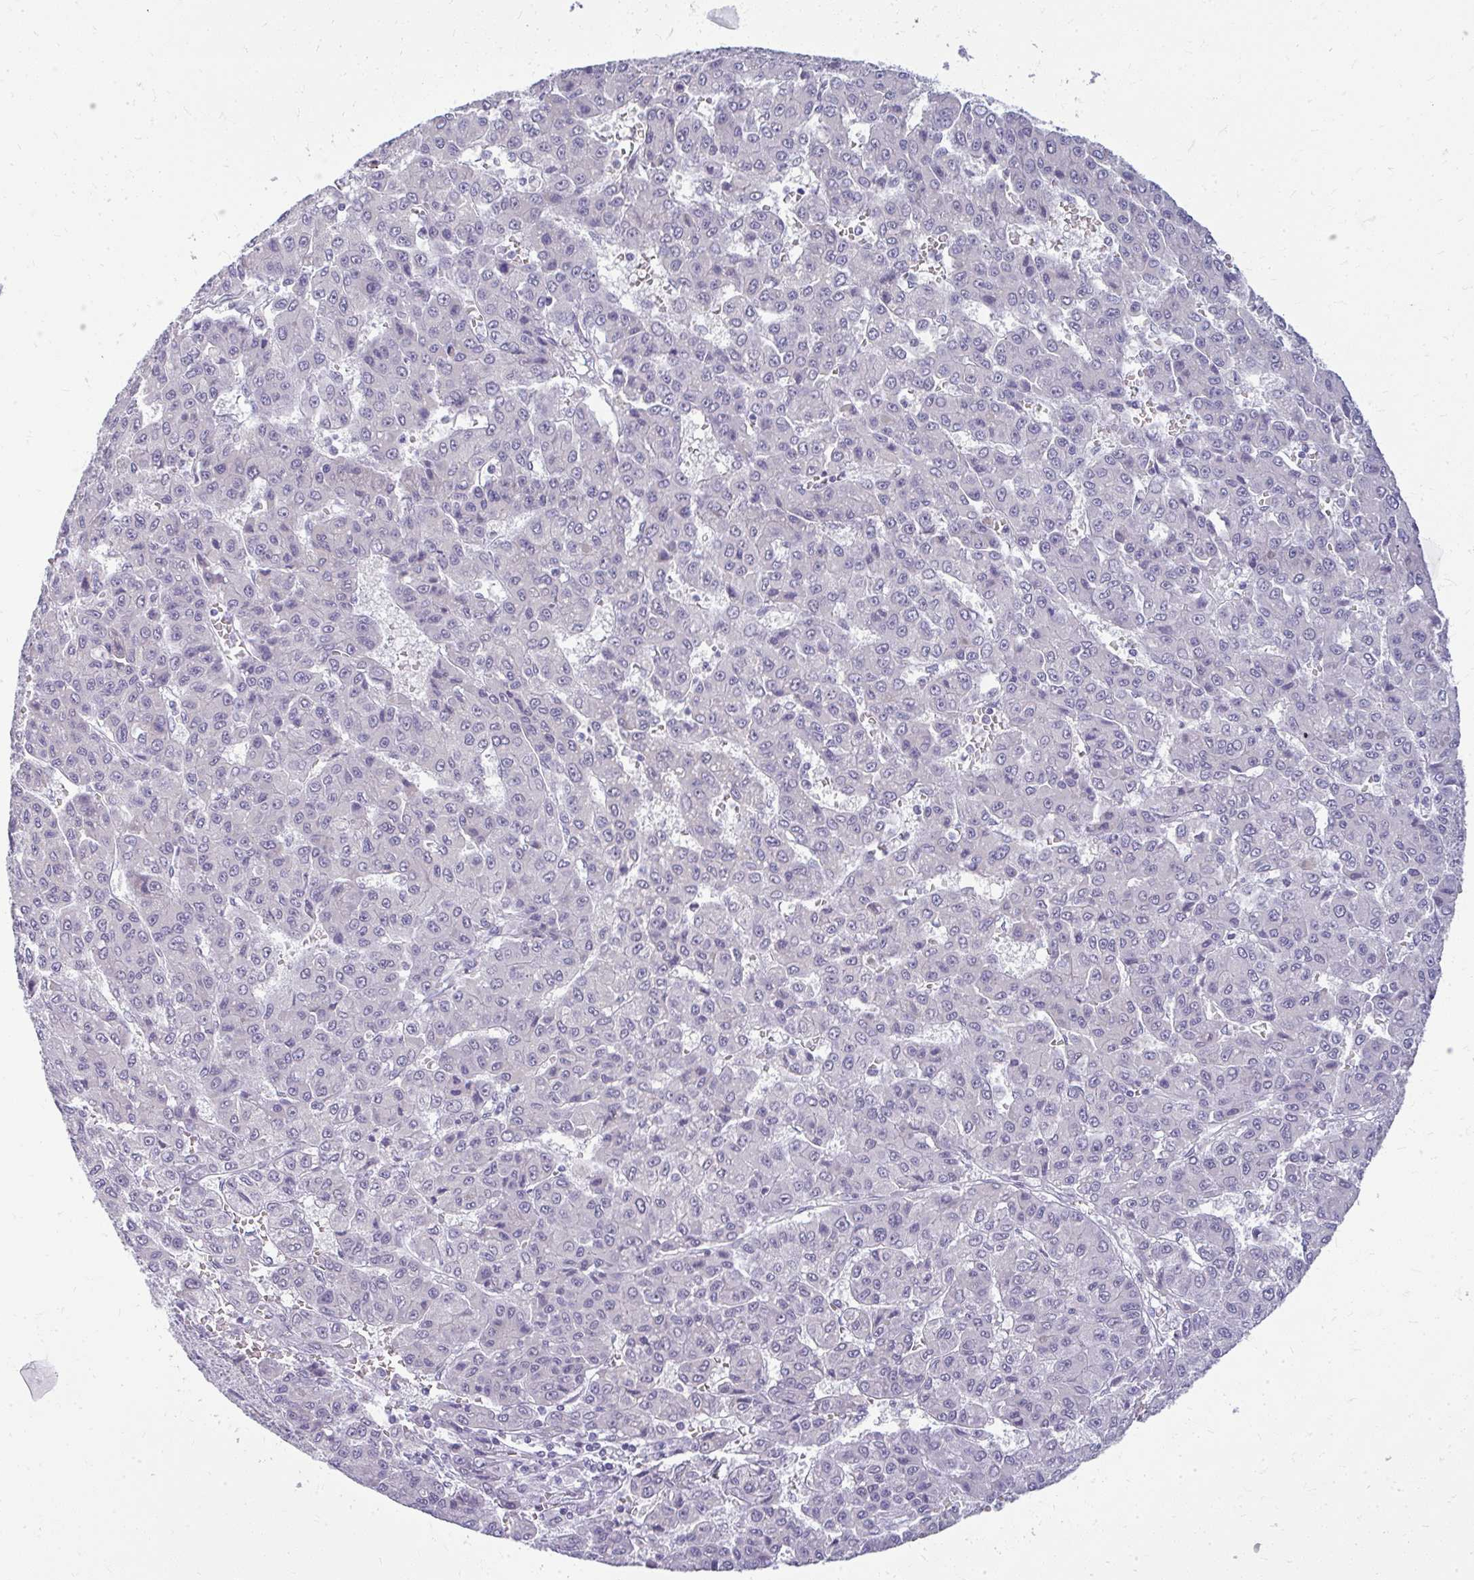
{"staining": {"intensity": "negative", "quantity": "none", "location": "none"}, "tissue": "liver cancer", "cell_type": "Tumor cells", "image_type": "cancer", "snomed": [{"axis": "morphology", "description": "Carcinoma, Hepatocellular, NOS"}, {"axis": "topography", "description": "Liver"}], "caption": "Tumor cells show no significant positivity in liver cancer.", "gene": "TEX33", "patient": {"sex": "male", "age": 70}}